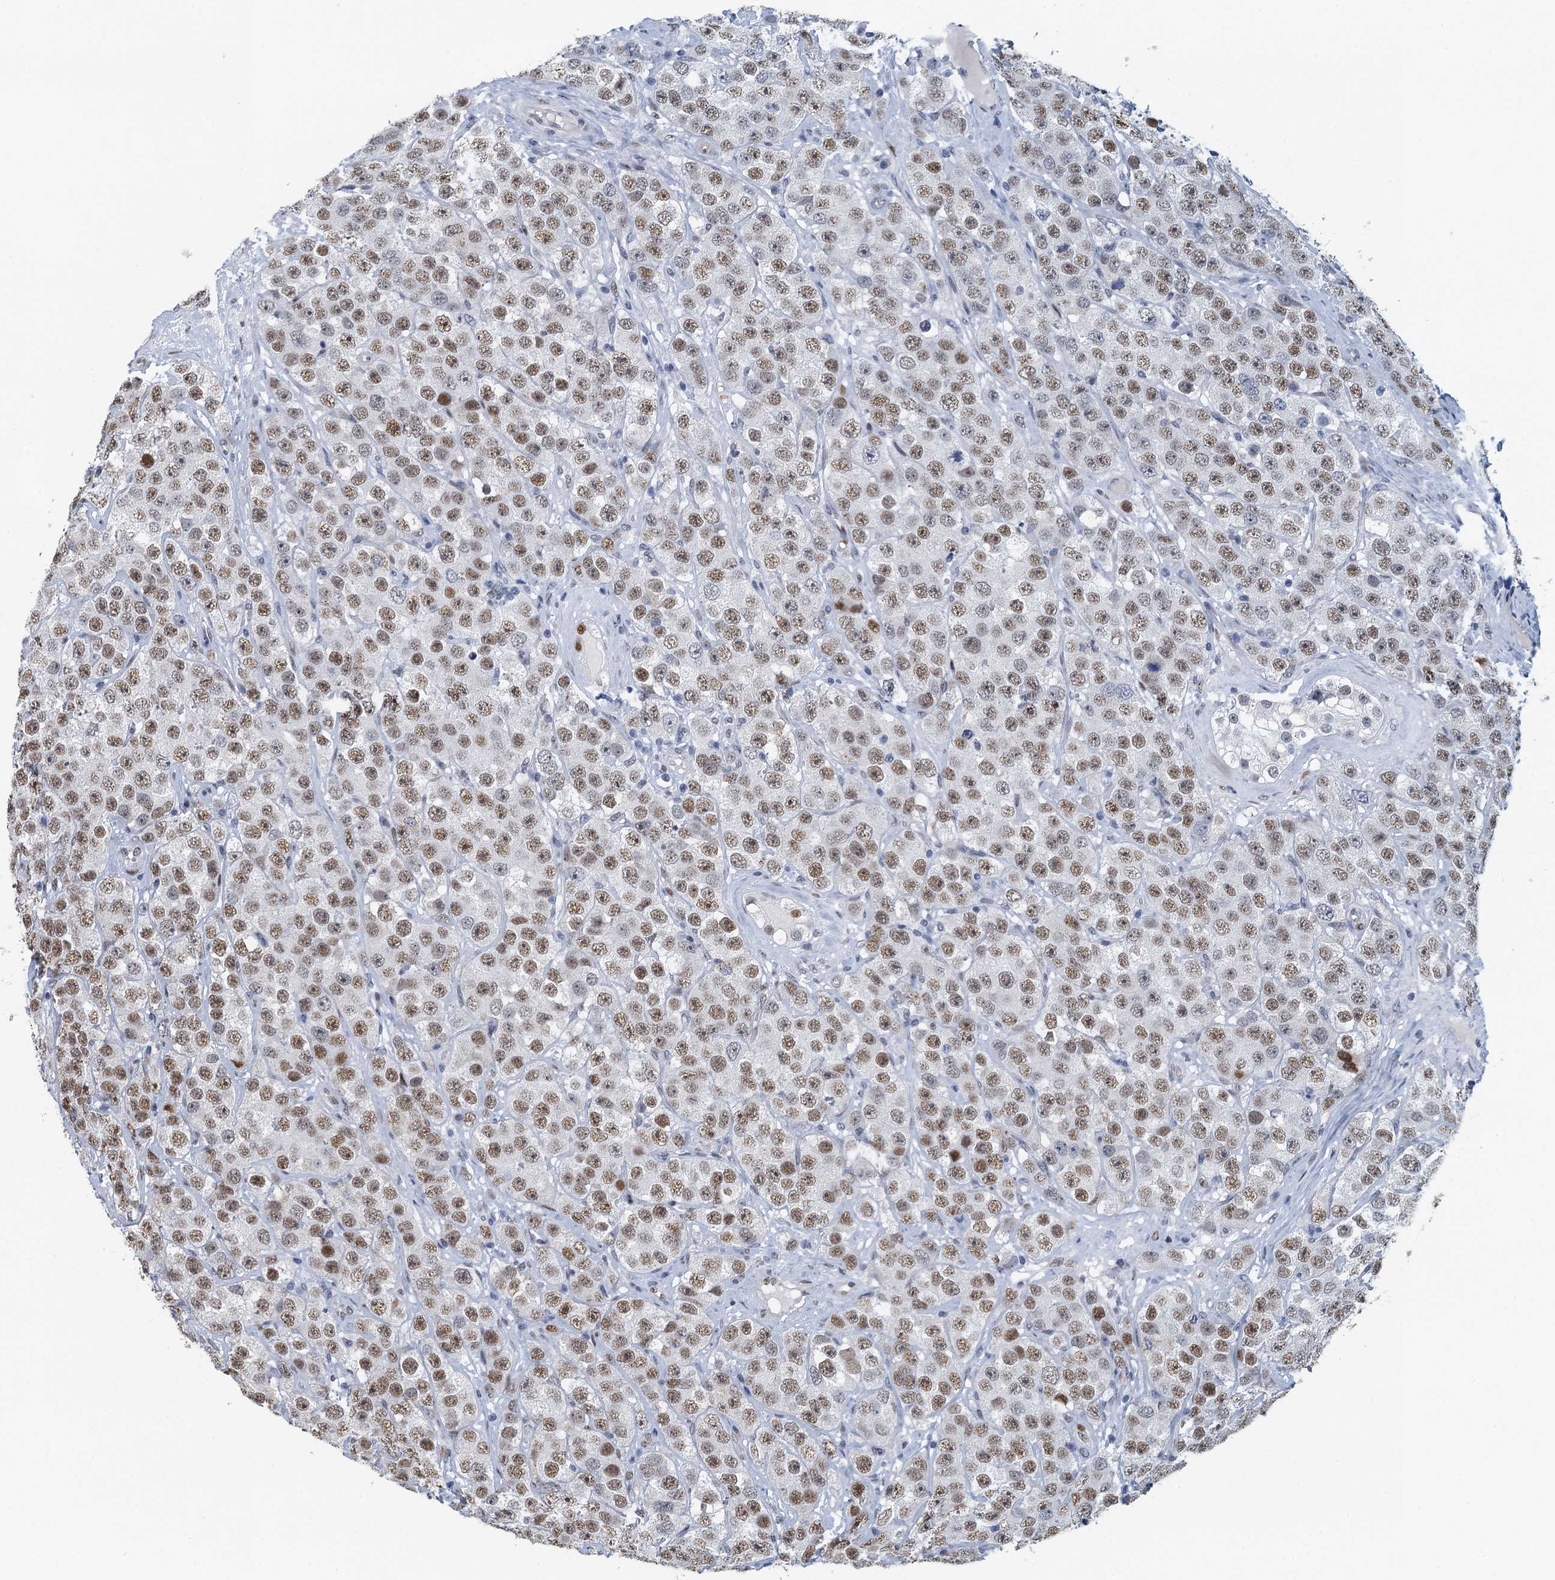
{"staining": {"intensity": "moderate", "quantity": ">75%", "location": "nuclear"}, "tissue": "testis cancer", "cell_type": "Tumor cells", "image_type": "cancer", "snomed": [{"axis": "morphology", "description": "Seminoma, NOS"}, {"axis": "topography", "description": "Testis"}], "caption": "Immunohistochemical staining of human testis seminoma displays medium levels of moderate nuclear protein positivity in about >75% of tumor cells.", "gene": "TTLL9", "patient": {"sex": "male", "age": 28}}